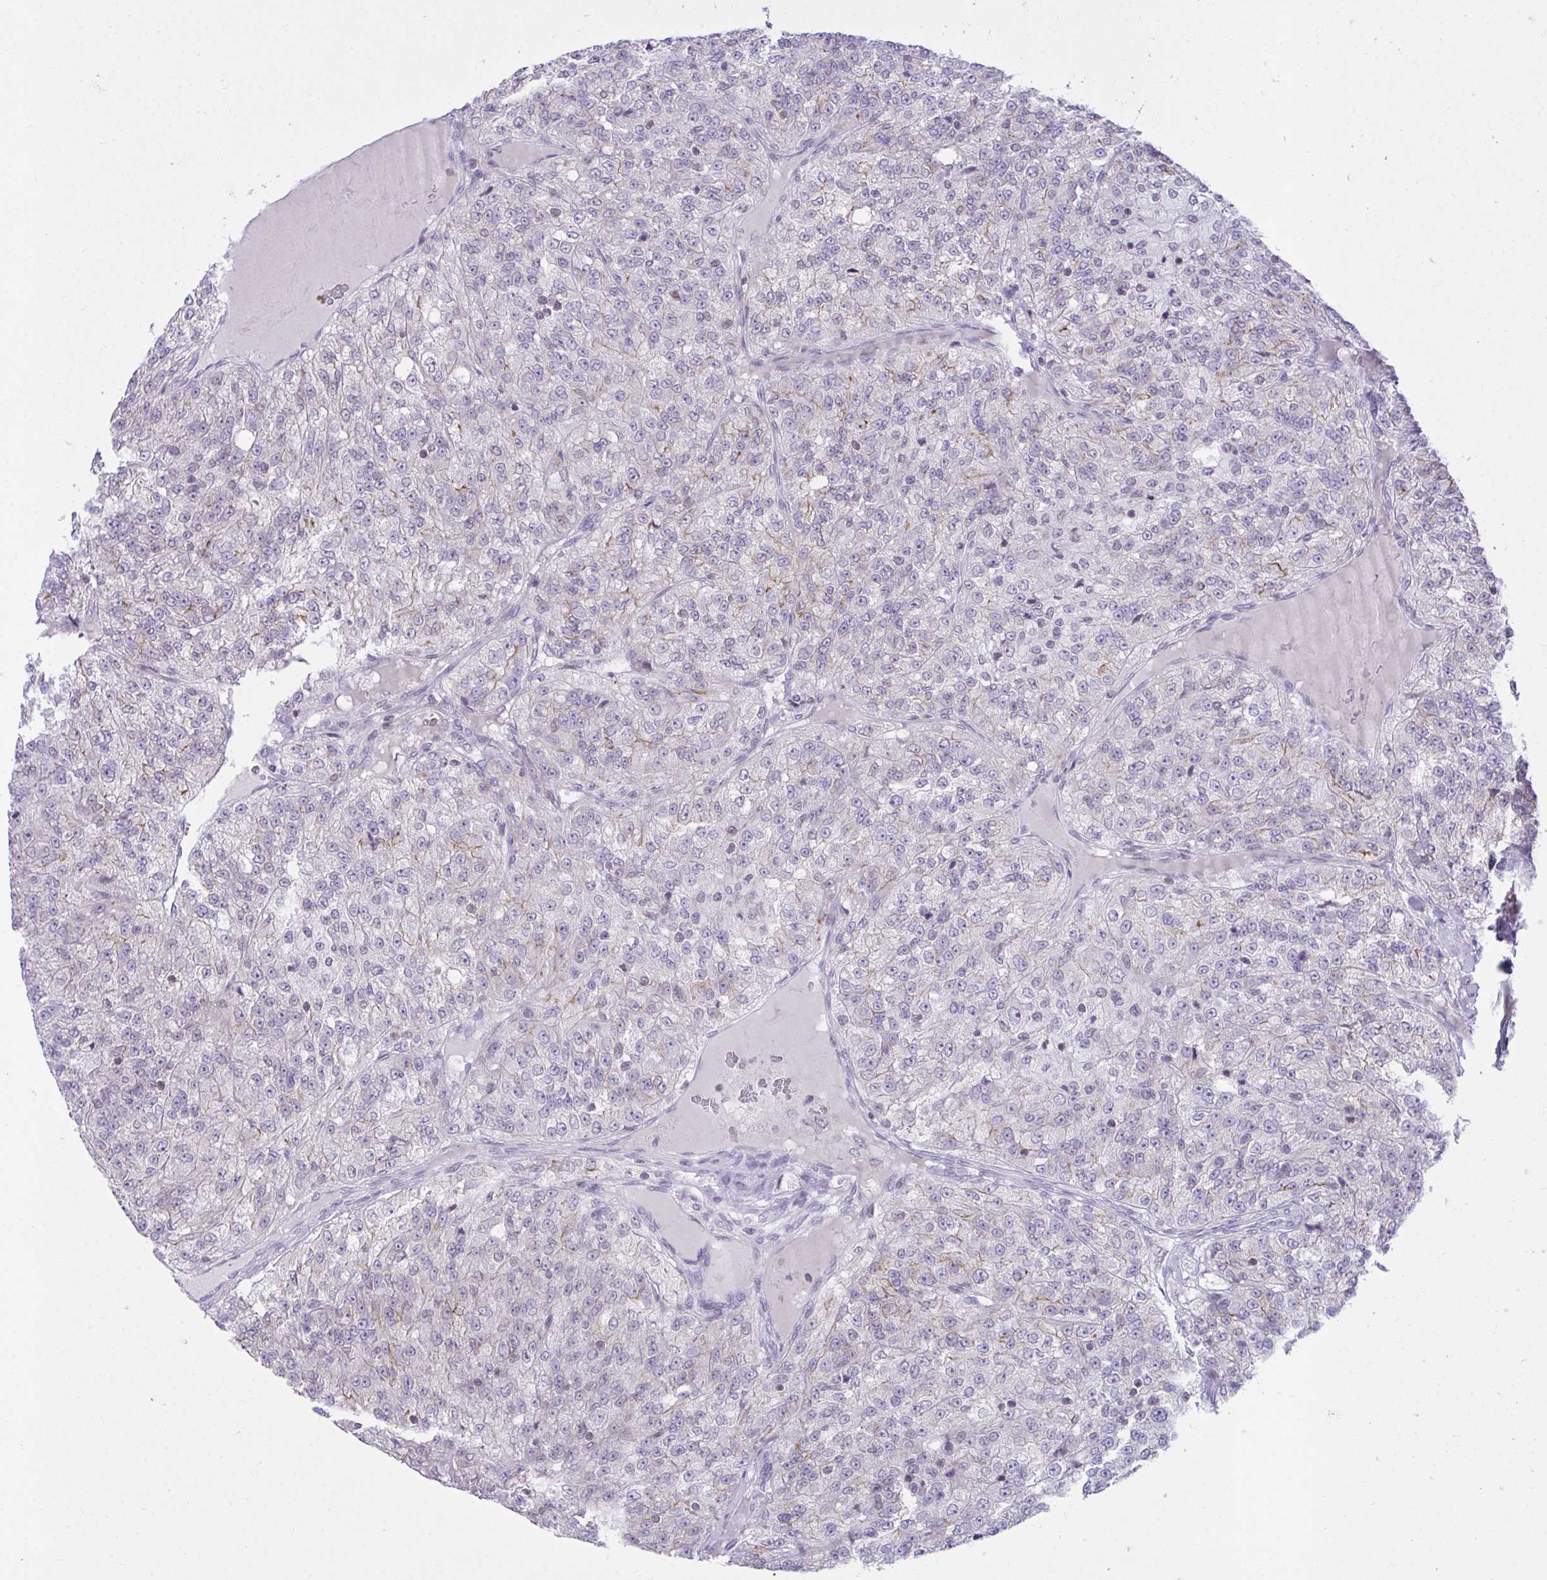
{"staining": {"intensity": "weak", "quantity": "<25%", "location": "cytoplasmic/membranous"}, "tissue": "renal cancer", "cell_type": "Tumor cells", "image_type": "cancer", "snomed": [{"axis": "morphology", "description": "Adenocarcinoma, NOS"}, {"axis": "topography", "description": "Kidney"}], "caption": "The immunohistochemistry image has no significant positivity in tumor cells of renal cancer (adenocarcinoma) tissue.", "gene": "OR7A5", "patient": {"sex": "female", "age": 63}}